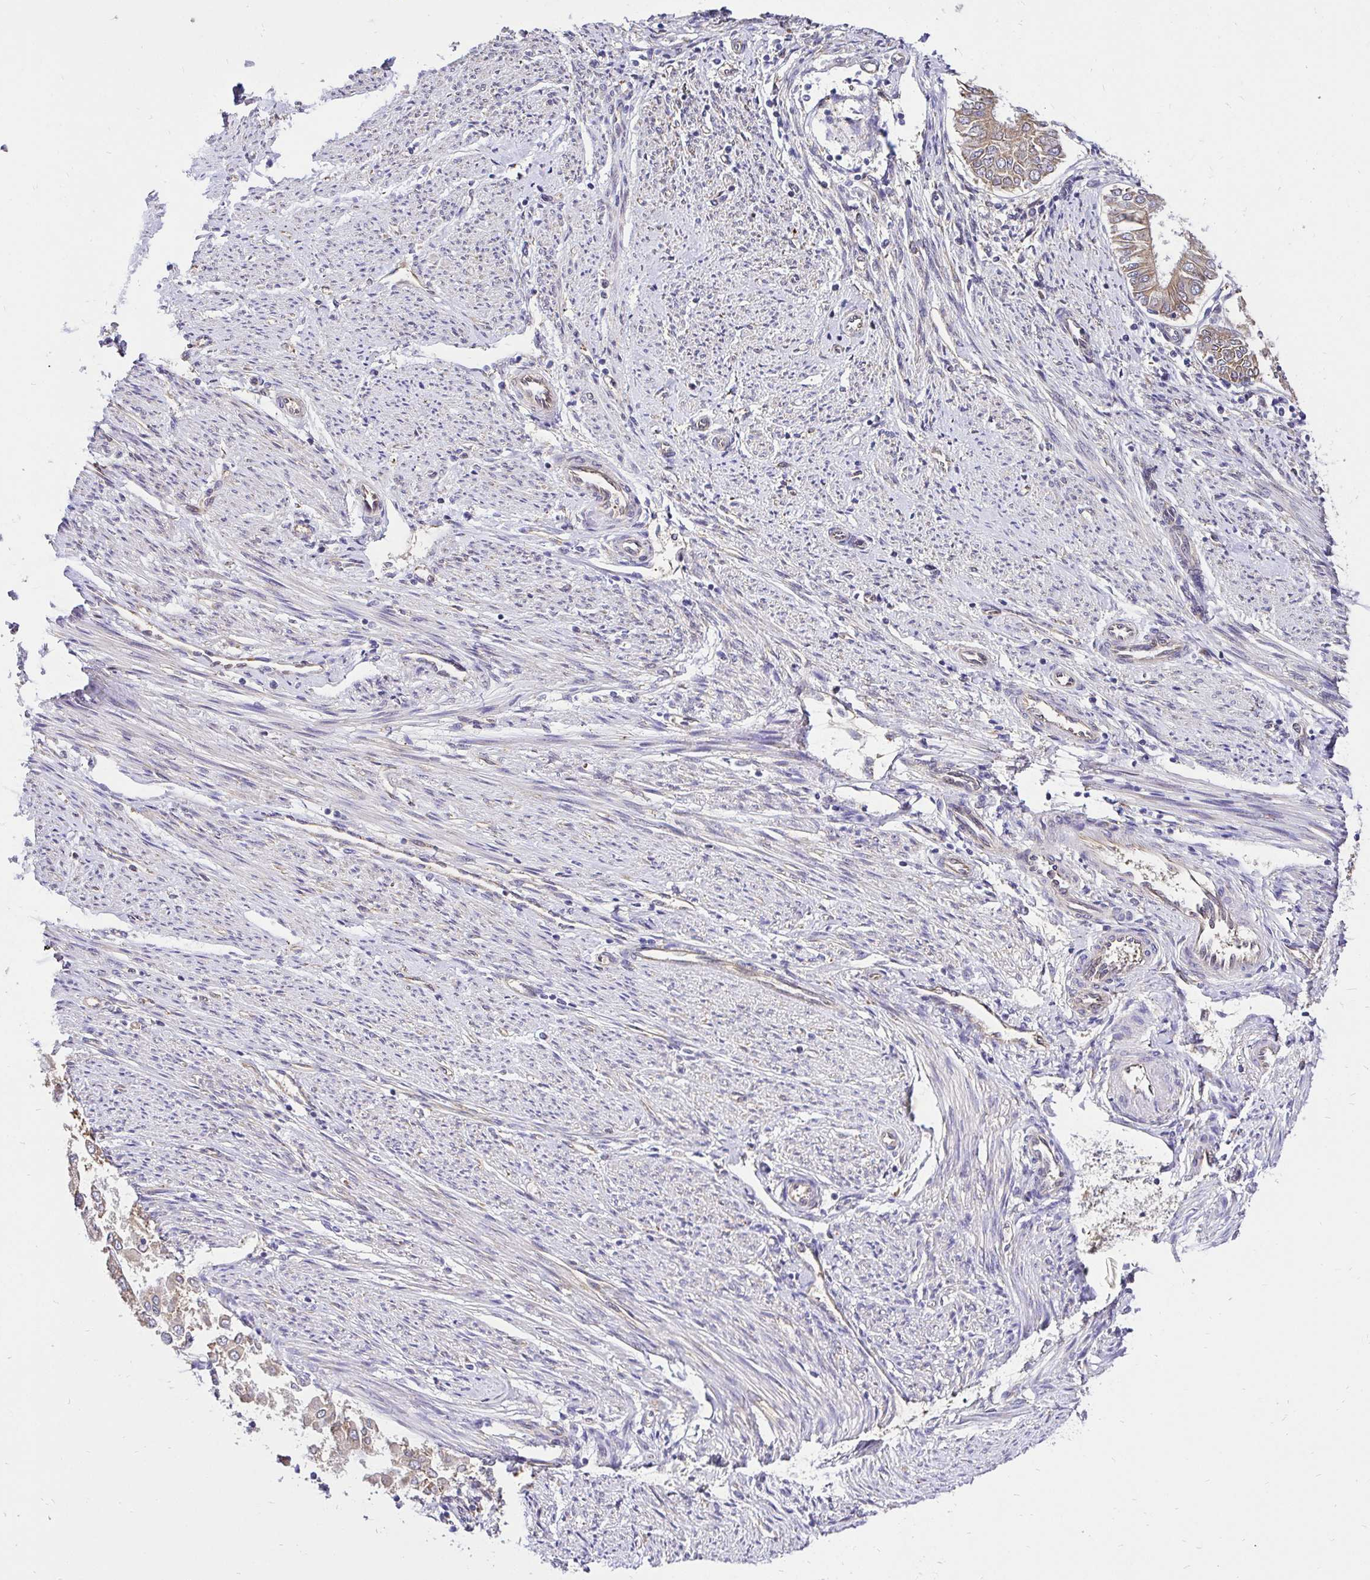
{"staining": {"intensity": "moderate", "quantity": "<25%", "location": "cytoplasmic/membranous"}, "tissue": "endometrial cancer", "cell_type": "Tumor cells", "image_type": "cancer", "snomed": [{"axis": "morphology", "description": "Adenocarcinoma, NOS"}, {"axis": "topography", "description": "Endometrium"}], "caption": "A high-resolution micrograph shows IHC staining of endometrial adenocarcinoma, which displays moderate cytoplasmic/membranous expression in approximately <25% of tumor cells. (DAB (3,3'-diaminobenzidine) = brown stain, brightfield microscopy at high magnification).", "gene": "CCDC122", "patient": {"sex": "female", "age": 68}}